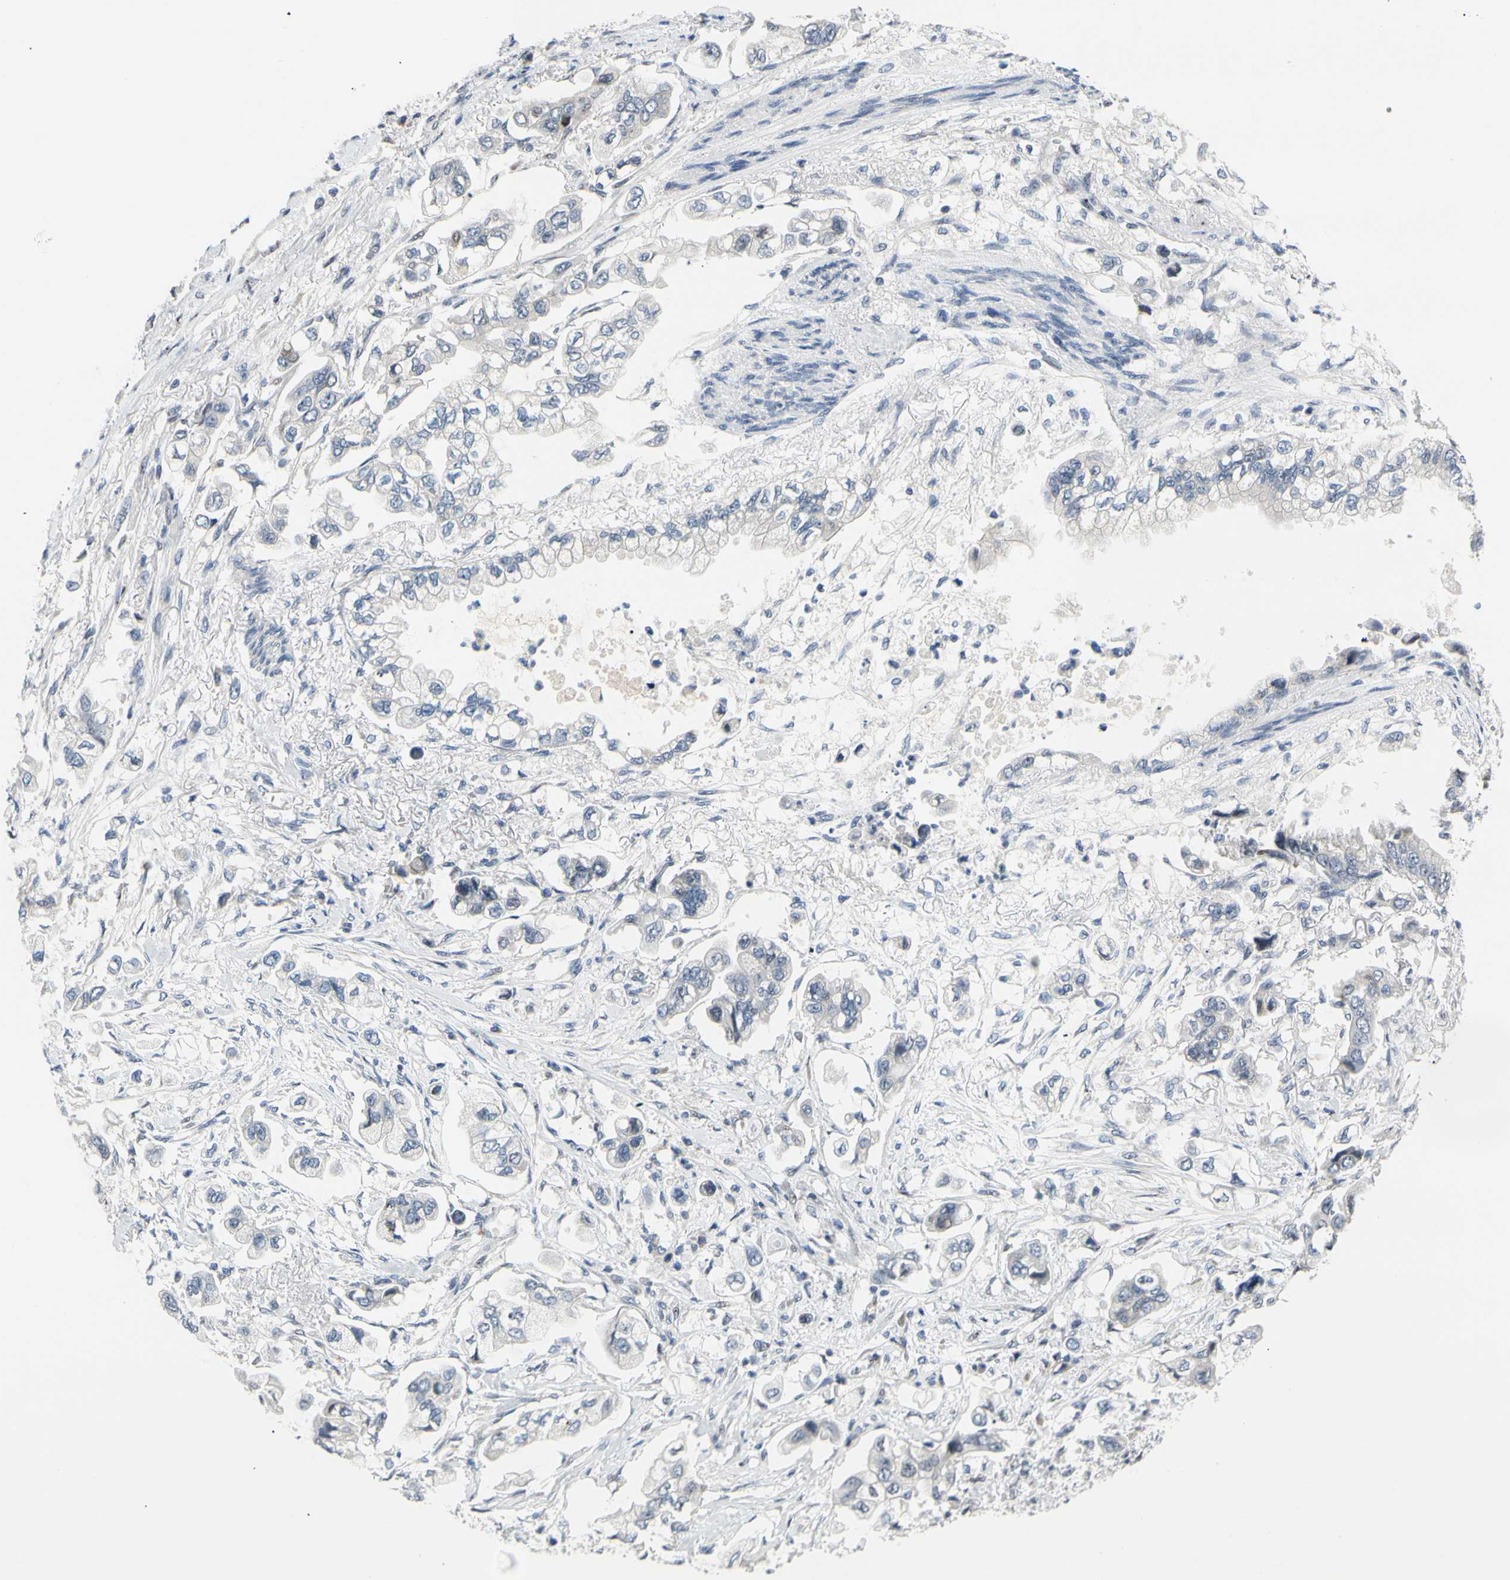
{"staining": {"intensity": "negative", "quantity": "none", "location": "none"}, "tissue": "stomach cancer", "cell_type": "Tumor cells", "image_type": "cancer", "snomed": [{"axis": "morphology", "description": "Adenocarcinoma, NOS"}, {"axis": "topography", "description": "Stomach"}], "caption": "Protein analysis of stomach cancer demonstrates no significant positivity in tumor cells.", "gene": "NFASC", "patient": {"sex": "male", "age": 62}}